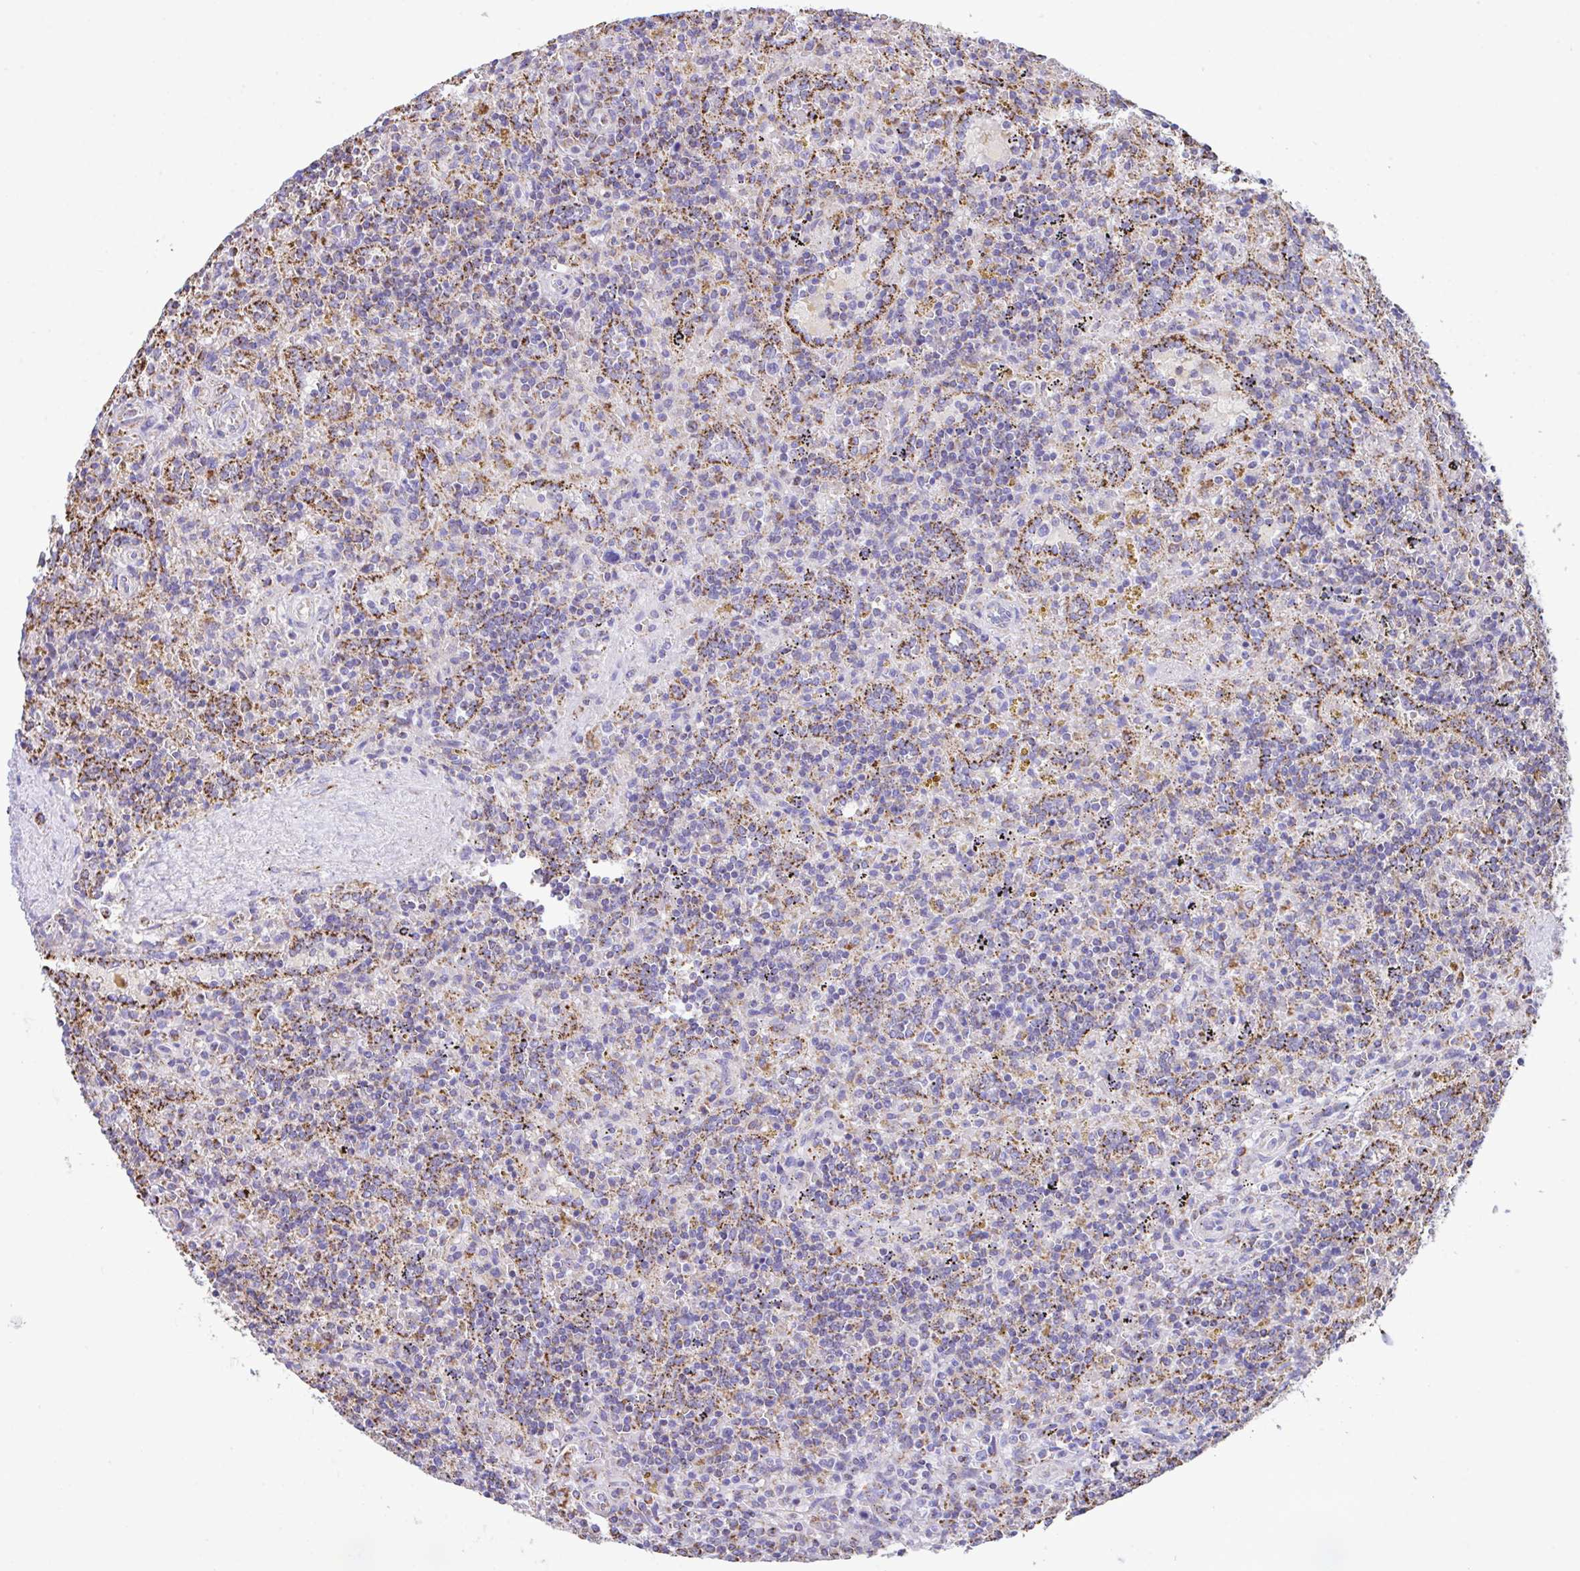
{"staining": {"intensity": "moderate", "quantity": "25%-75%", "location": "cytoplasmic/membranous"}, "tissue": "lymphoma", "cell_type": "Tumor cells", "image_type": "cancer", "snomed": [{"axis": "morphology", "description": "Malignant lymphoma, non-Hodgkin's type, Low grade"}, {"axis": "topography", "description": "Spleen"}], "caption": "Tumor cells exhibit medium levels of moderate cytoplasmic/membranous expression in about 25%-75% of cells in human malignant lymphoma, non-Hodgkin's type (low-grade).", "gene": "PCMTD2", "patient": {"sex": "male", "age": 67}}